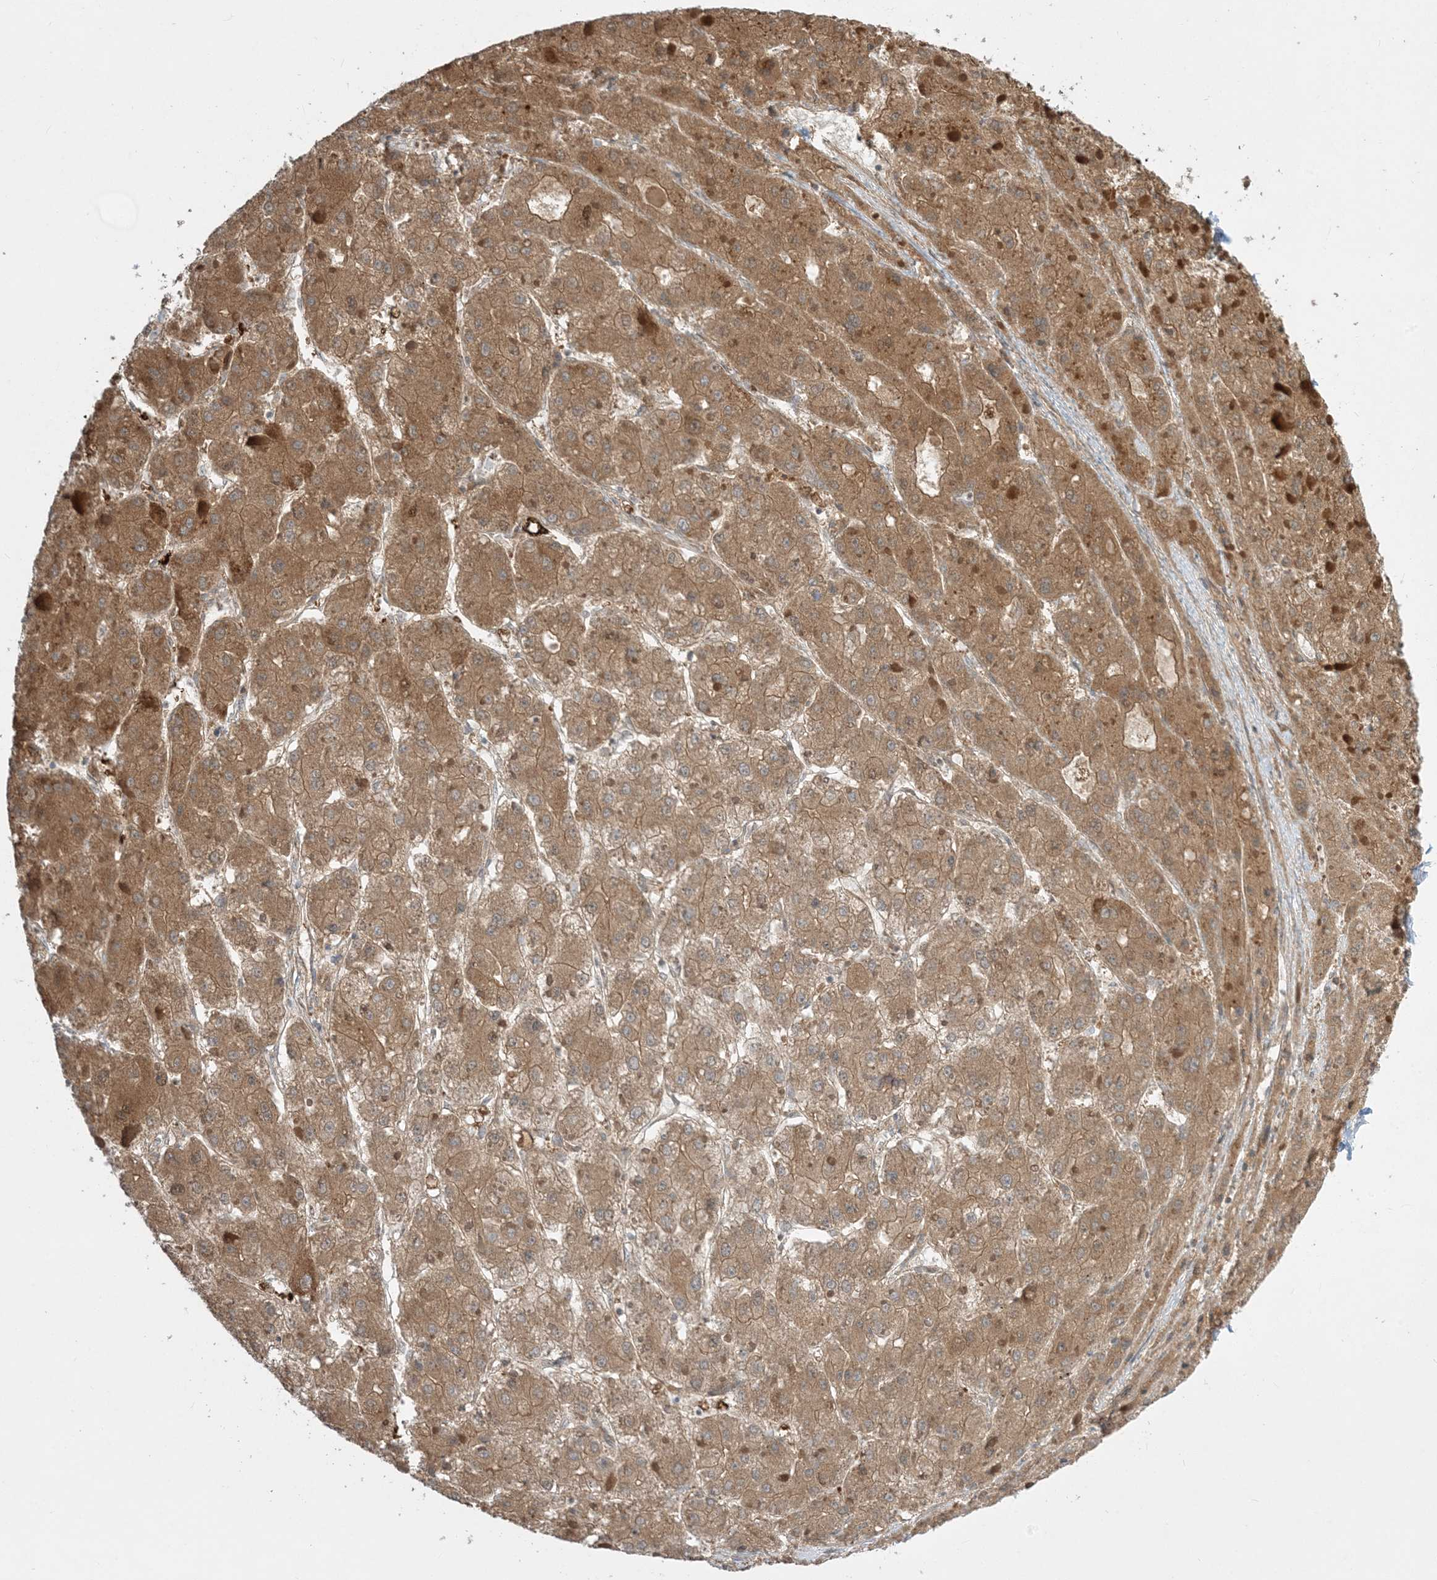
{"staining": {"intensity": "moderate", "quantity": ">75%", "location": "cytoplasmic/membranous"}, "tissue": "liver cancer", "cell_type": "Tumor cells", "image_type": "cancer", "snomed": [{"axis": "morphology", "description": "Carcinoma, Hepatocellular, NOS"}, {"axis": "topography", "description": "Liver"}], "caption": "Immunohistochemistry of human hepatocellular carcinoma (liver) reveals medium levels of moderate cytoplasmic/membranous staining in about >75% of tumor cells.", "gene": "ARHGEF9", "patient": {"sex": "female", "age": 73}}